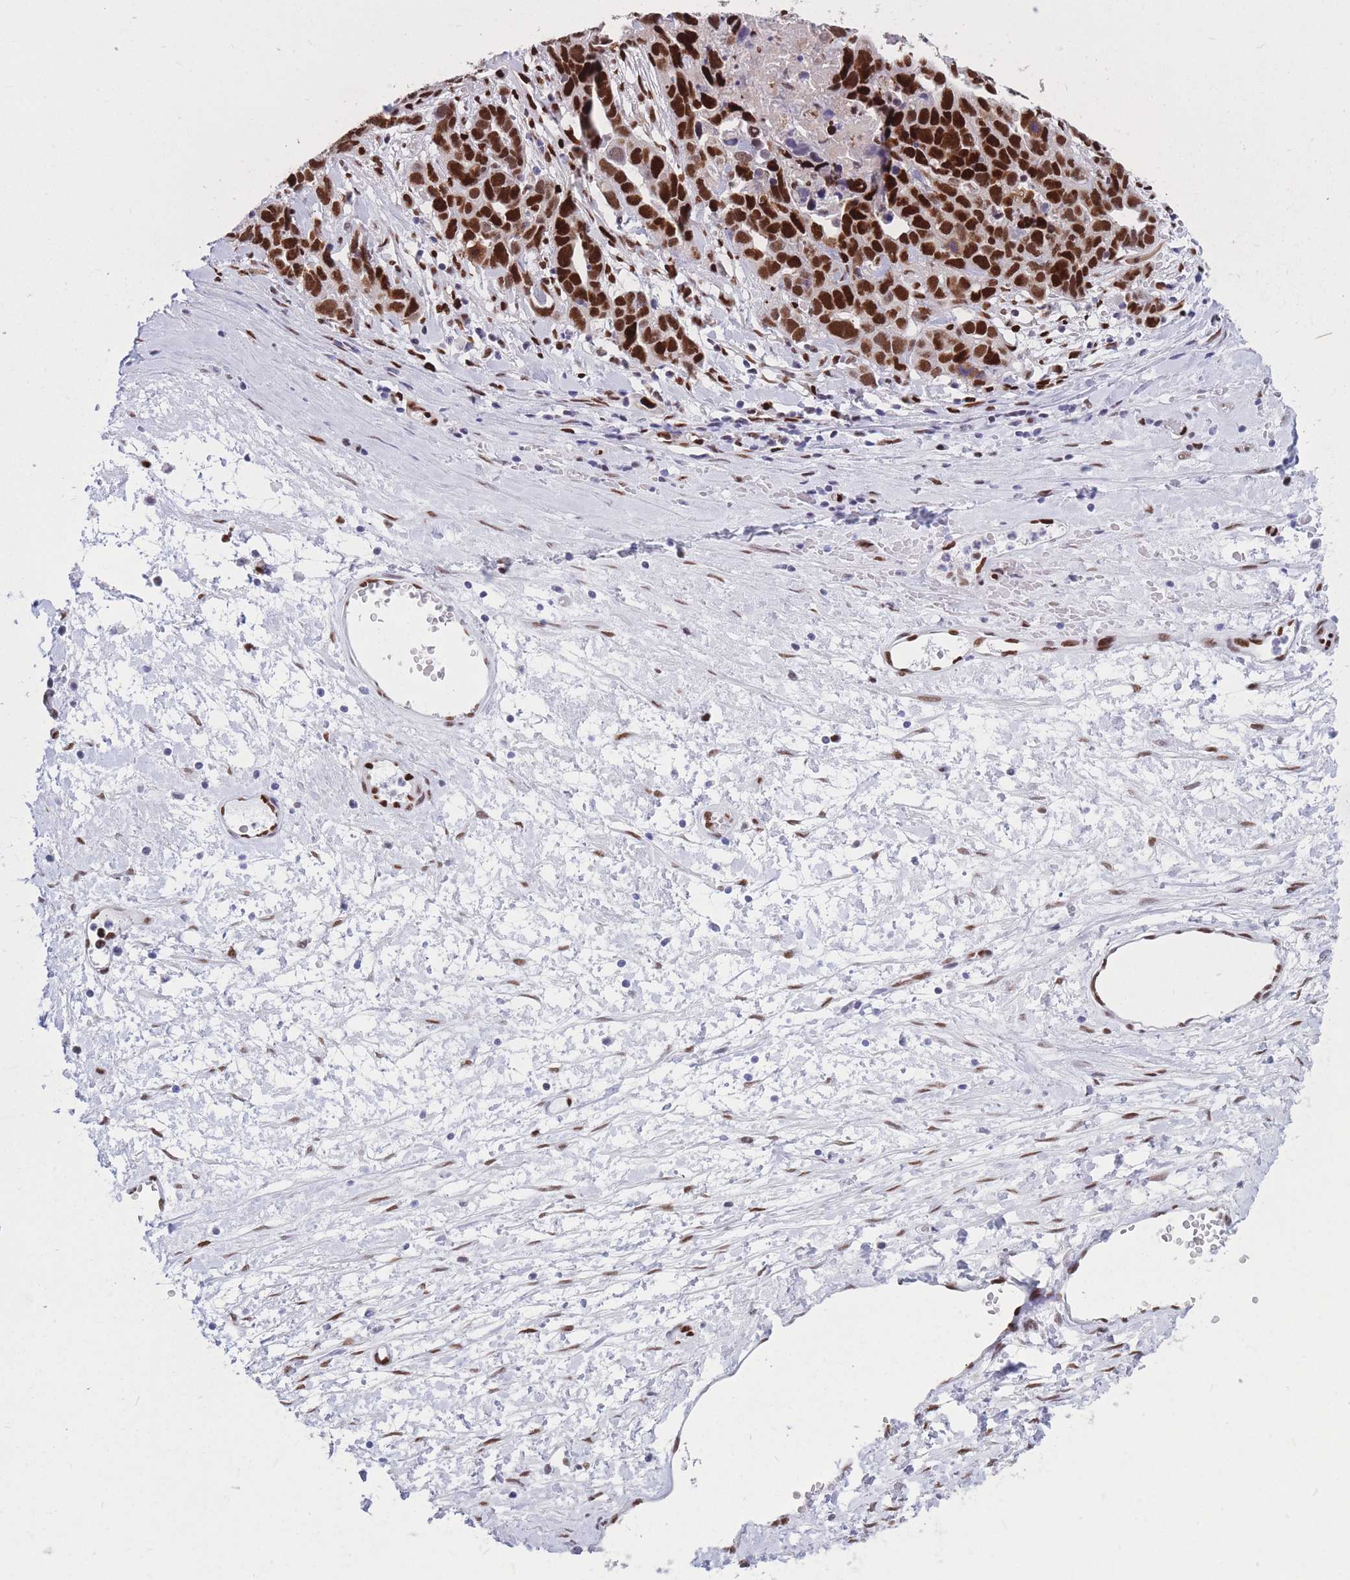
{"staining": {"intensity": "strong", "quantity": ">75%", "location": "nuclear"}, "tissue": "ovarian cancer", "cell_type": "Tumor cells", "image_type": "cancer", "snomed": [{"axis": "morphology", "description": "Cystadenocarcinoma, serous, NOS"}, {"axis": "topography", "description": "Ovary"}], "caption": "Protein expression analysis of ovarian cancer exhibits strong nuclear staining in about >75% of tumor cells.", "gene": "NASP", "patient": {"sex": "female", "age": 54}}